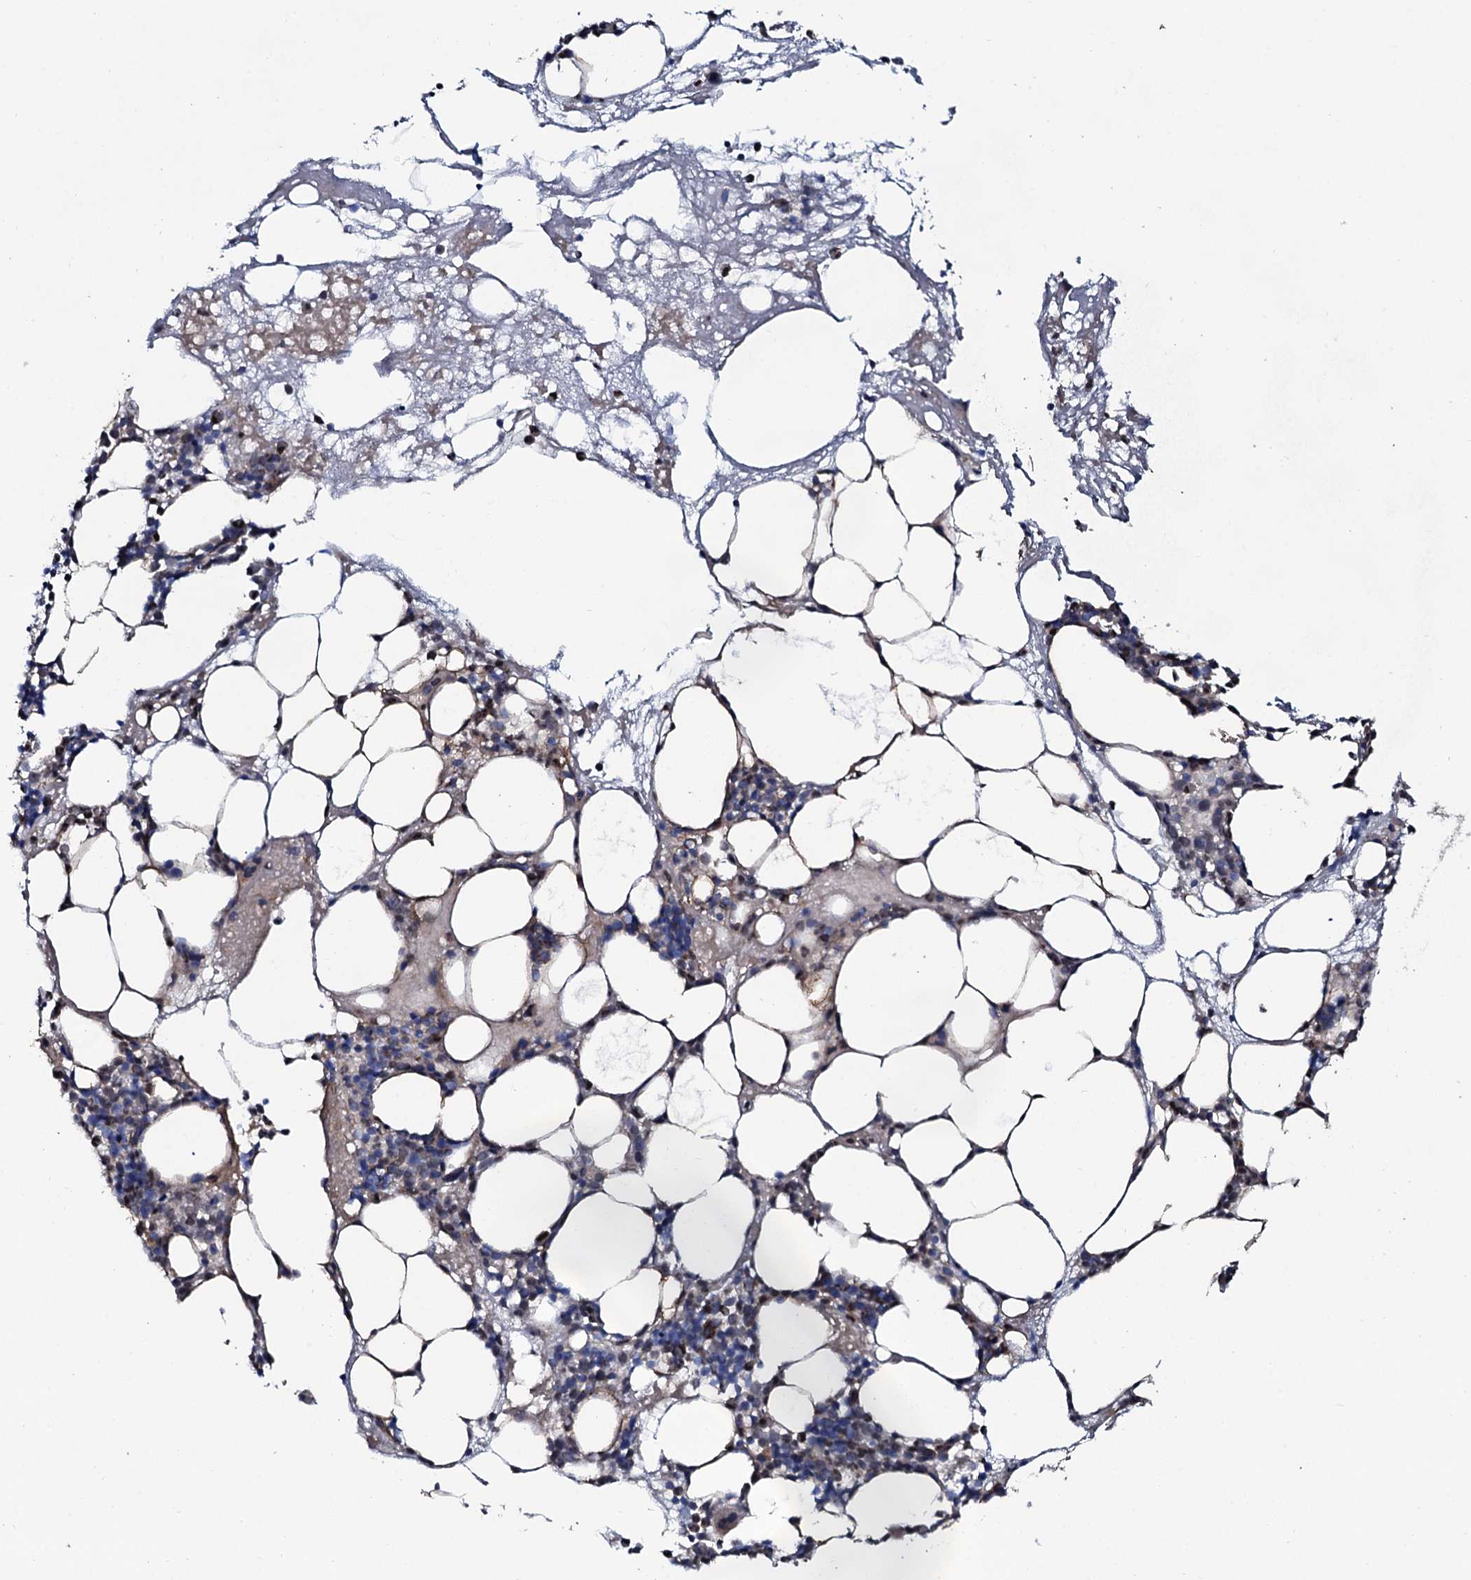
{"staining": {"intensity": "moderate", "quantity": "<25%", "location": "cytoplasmic/membranous"}, "tissue": "bone marrow", "cell_type": "Hematopoietic cells", "image_type": "normal", "snomed": [{"axis": "morphology", "description": "Normal tissue, NOS"}, {"axis": "topography", "description": "Bone marrow"}], "caption": "Protein staining of unremarkable bone marrow reveals moderate cytoplasmic/membranous positivity in approximately <25% of hematopoietic cells.", "gene": "PPP1R3D", "patient": {"sex": "male", "age": 80}}